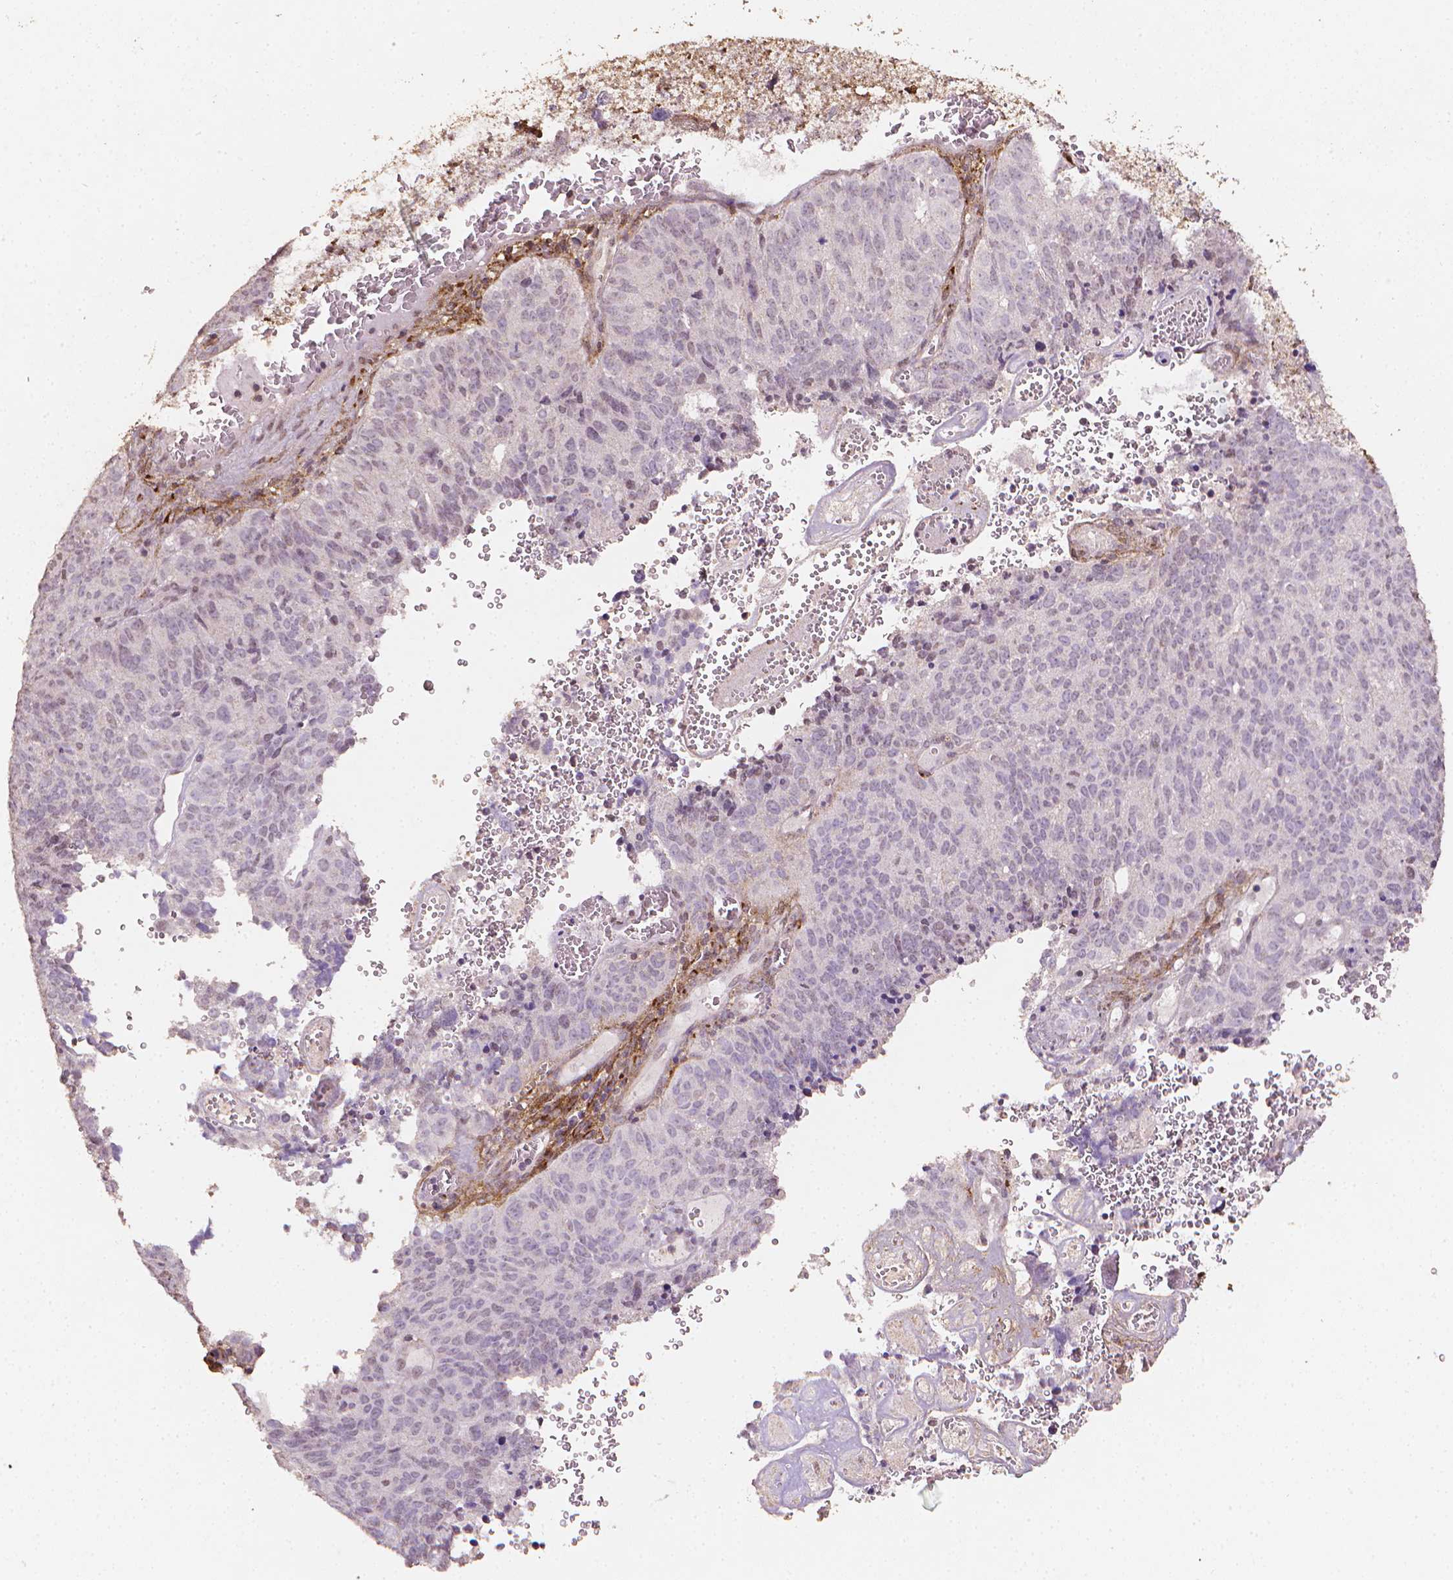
{"staining": {"intensity": "negative", "quantity": "none", "location": "none"}, "tissue": "cervical cancer", "cell_type": "Tumor cells", "image_type": "cancer", "snomed": [{"axis": "morphology", "description": "Adenocarcinoma, NOS"}, {"axis": "topography", "description": "Cervix"}], "caption": "Immunohistochemistry (IHC) of cervical cancer (adenocarcinoma) exhibits no positivity in tumor cells. (DAB (3,3'-diaminobenzidine) IHC, high magnification).", "gene": "DCN", "patient": {"sex": "female", "age": 38}}